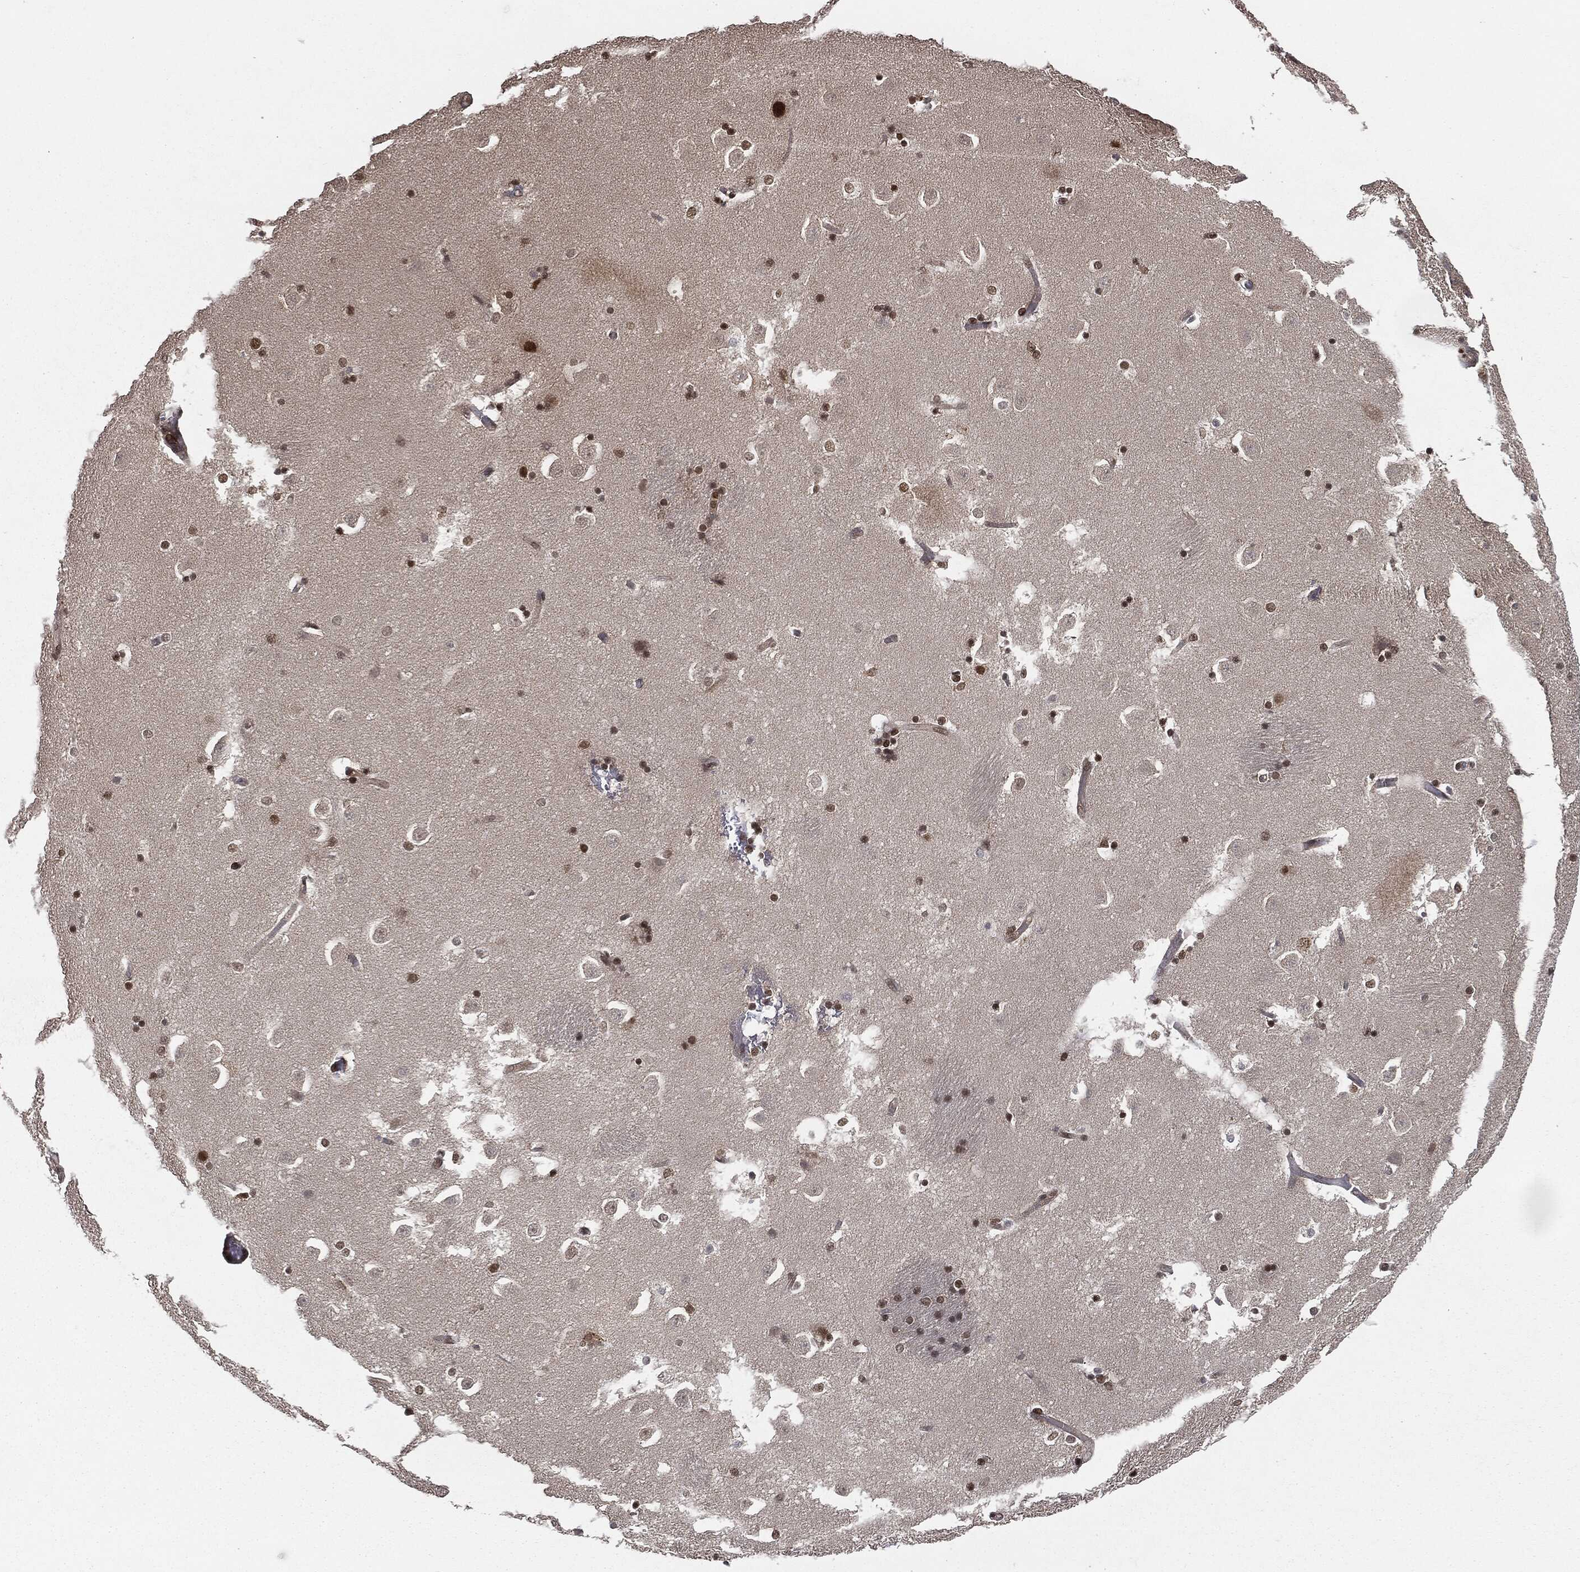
{"staining": {"intensity": "strong", "quantity": "<25%", "location": "nuclear"}, "tissue": "caudate", "cell_type": "Glial cells", "image_type": "normal", "snomed": [{"axis": "morphology", "description": "Normal tissue, NOS"}, {"axis": "topography", "description": "Lateral ventricle wall"}], "caption": "Immunohistochemical staining of unremarkable human caudate demonstrates medium levels of strong nuclear positivity in approximately <25% of glial cells. The protein is shown in brown color, while the nuclei are stained blue.", "gene": "TBC1D22A", "patient": {"sex": "male", "age": 51}}